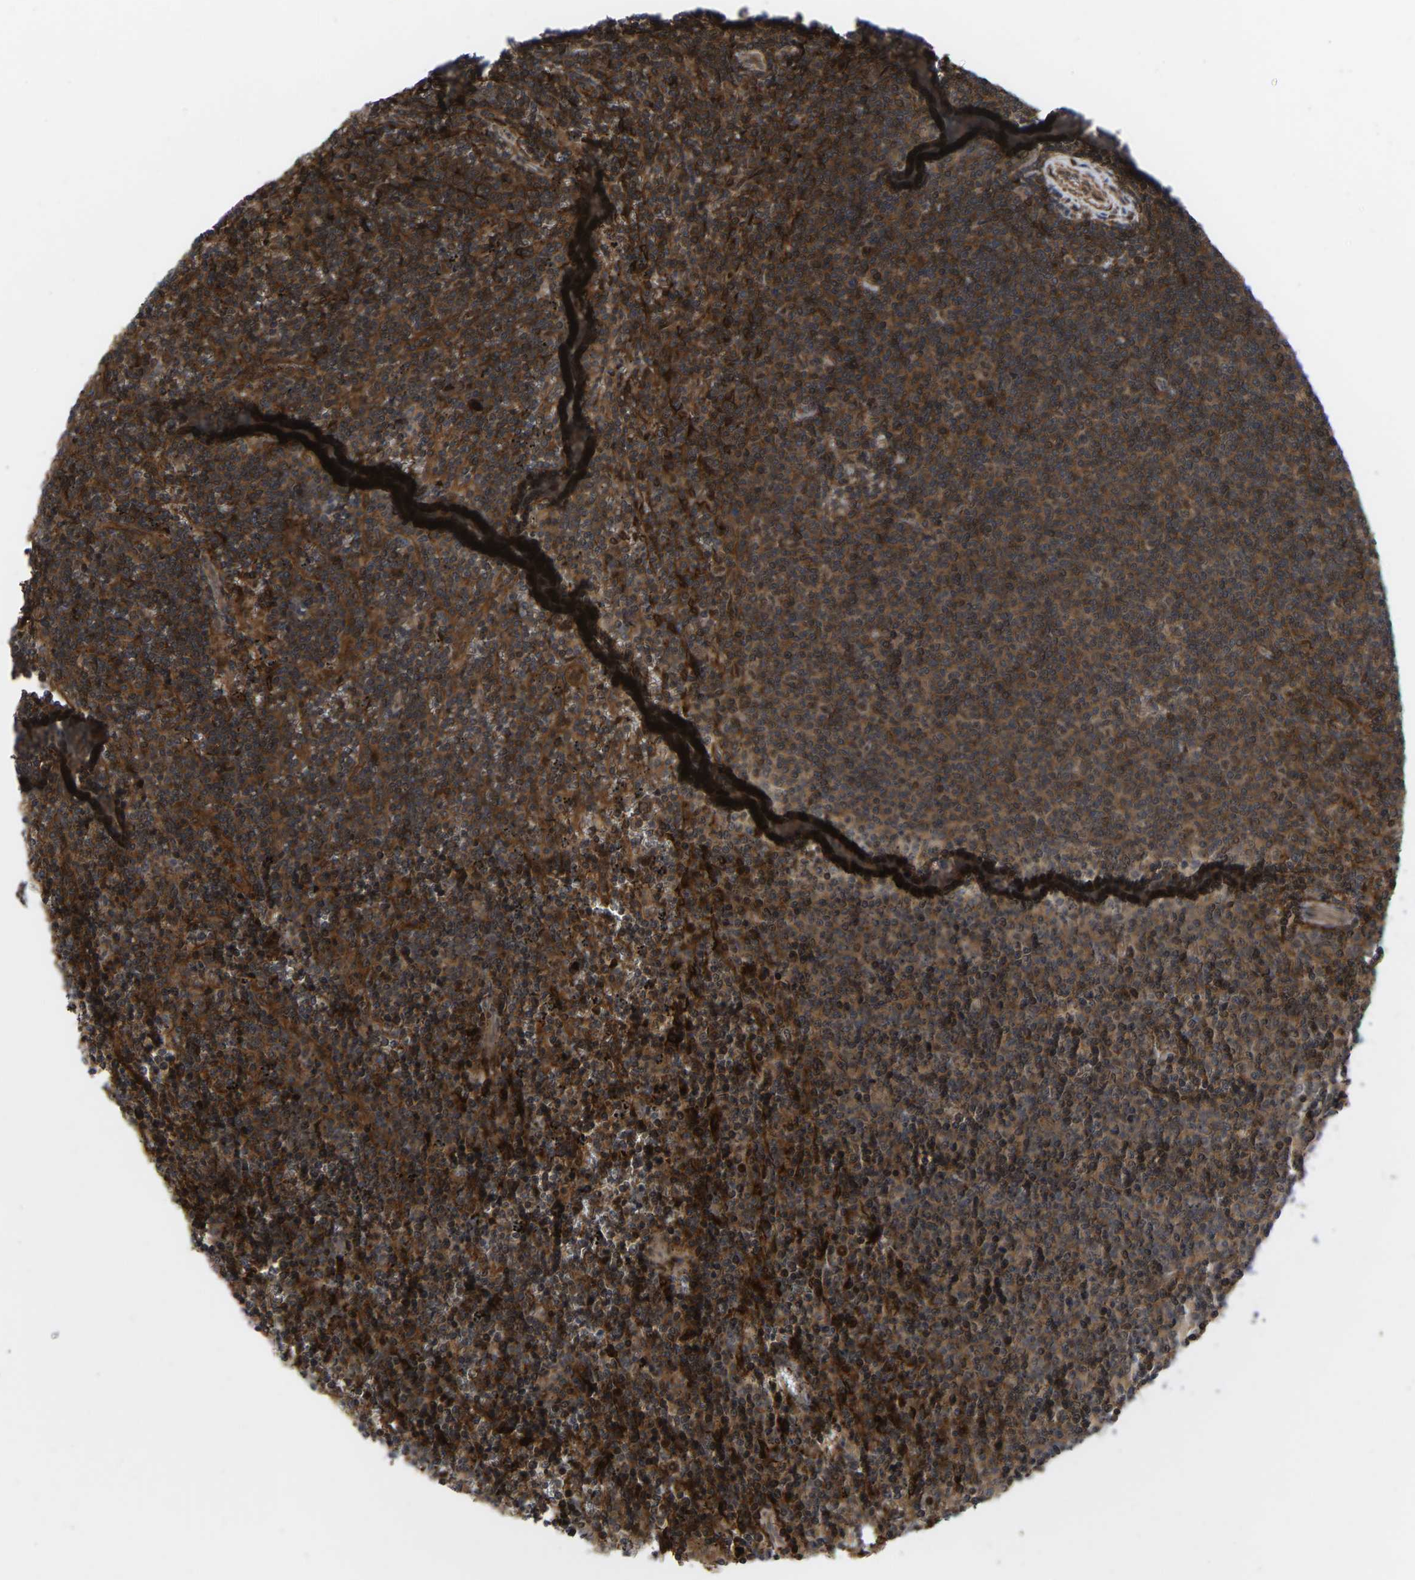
{"staining": {"intensity": "strong", "quantity": ">75%", "location": "cytoplasmic/membranous,nuclear"}, "tissue": "lymphoma", "cell_type": "Tumor cells", "image_type": "cancer", "snomed": [{"axis": "morphology", "description": "Malignant lymphoma, non-Hodgkin's type, Low grade"}, {"axis": "topography", "description": "Spleen"}], "caption": "Immunohistochemistry histopathology image of low-grade malignant lymphoma, non-Hodgkin's type stained for a protein (brown), which reveals high levels of strong cytoplasmic/membranous and nuclear positivity in approximately >75% of tumor cells.", "gene": "CYP7B1", "patient": {"sex": "female", "age": 50}}